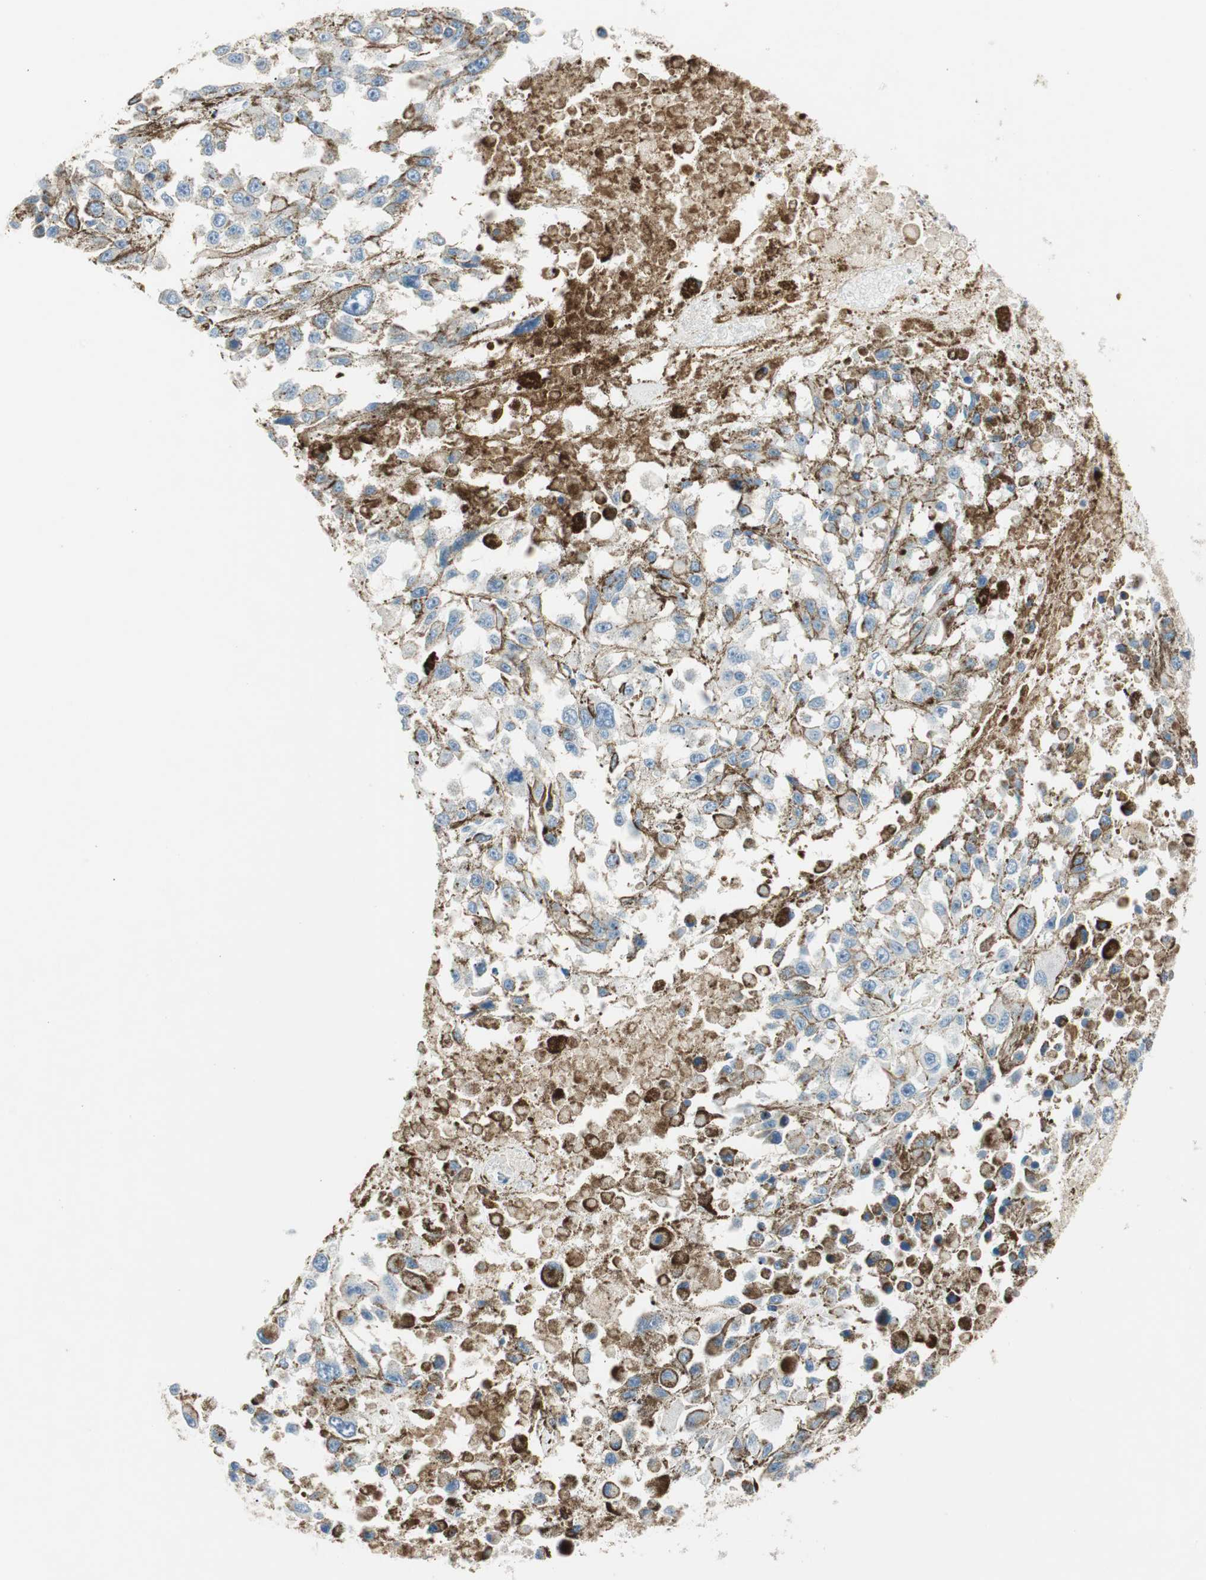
{"staining": {"intensity": "negative", "quantity": "none", "location": "none"}, "tissue": "melanoma", "cell_type": "Tumor cells", "image_type": "cancer", "snomed": [{"axis": "morphology", "description": "Malignant melanoma, Metastatic site"}, {"axis": "topography", "description": "Lymph node"}], "caption": "Immunohistochemistry (IHC) micrograph of human malignant melanoma (metastatic site) stained for a protein (brown), which reveals no positivity in tumor cells.", "gene": "COTL1", "patient": {"sex": "male", "age": 59}}